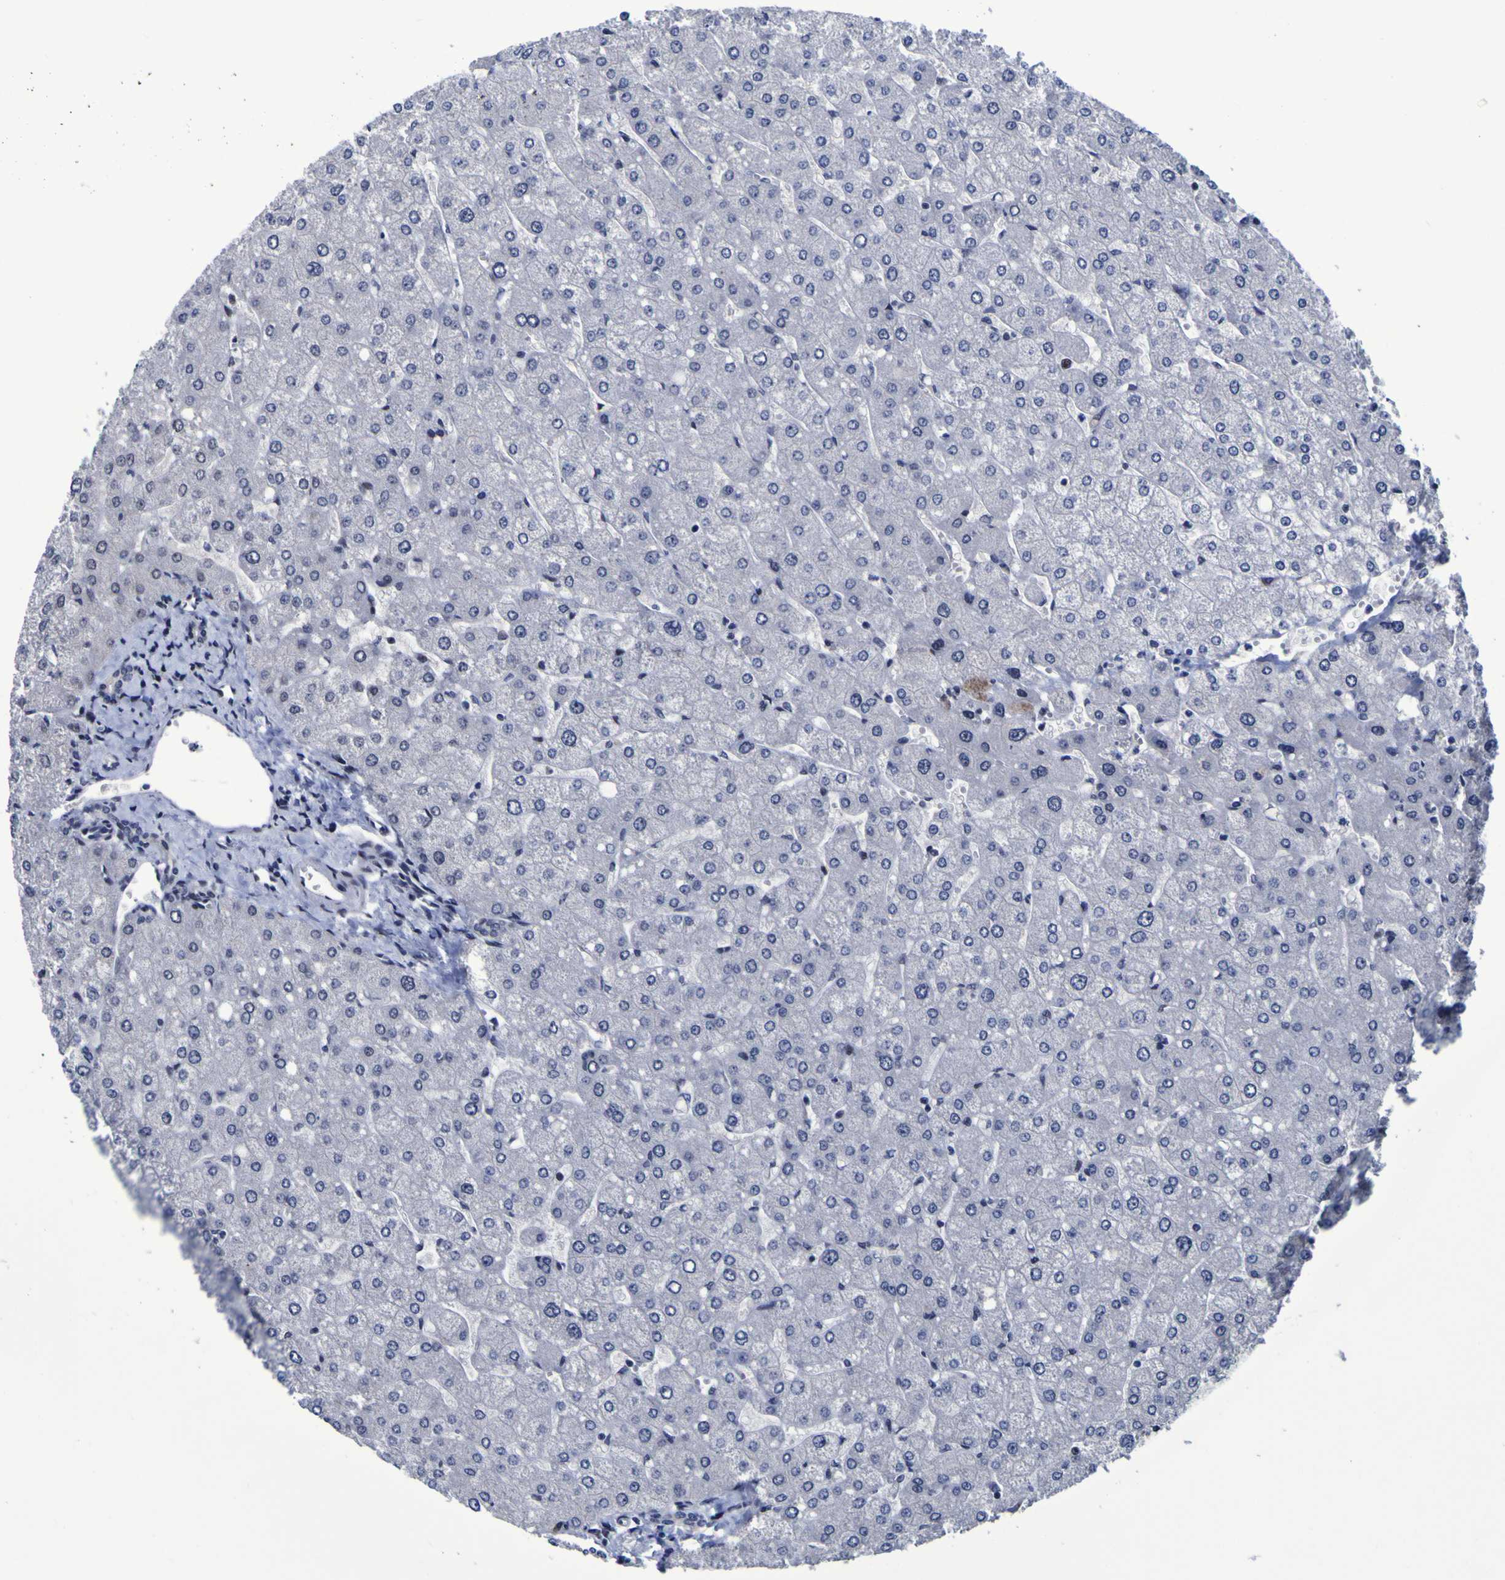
{"staining": {"intensity": "negative", "quantity": "none", "location": "none"}, "tissue": "liver", "cell_type": "Cholangiocytes", "image_type": "normal", "snomed": [{"axis": "morphology", "description": "Normal tissue, NOS"}, {"axis": "topography", "description": "Liver"}], "caption": "This is a image of immunohistochemistry staining of unremarkable liver, which shows no positivity in cholangiocytes. (DAB (3,3'-diaminobenzidine) IHC, high magnification).", "gene": "MBD3", "patient": {"sex": "male", "age": 55}}